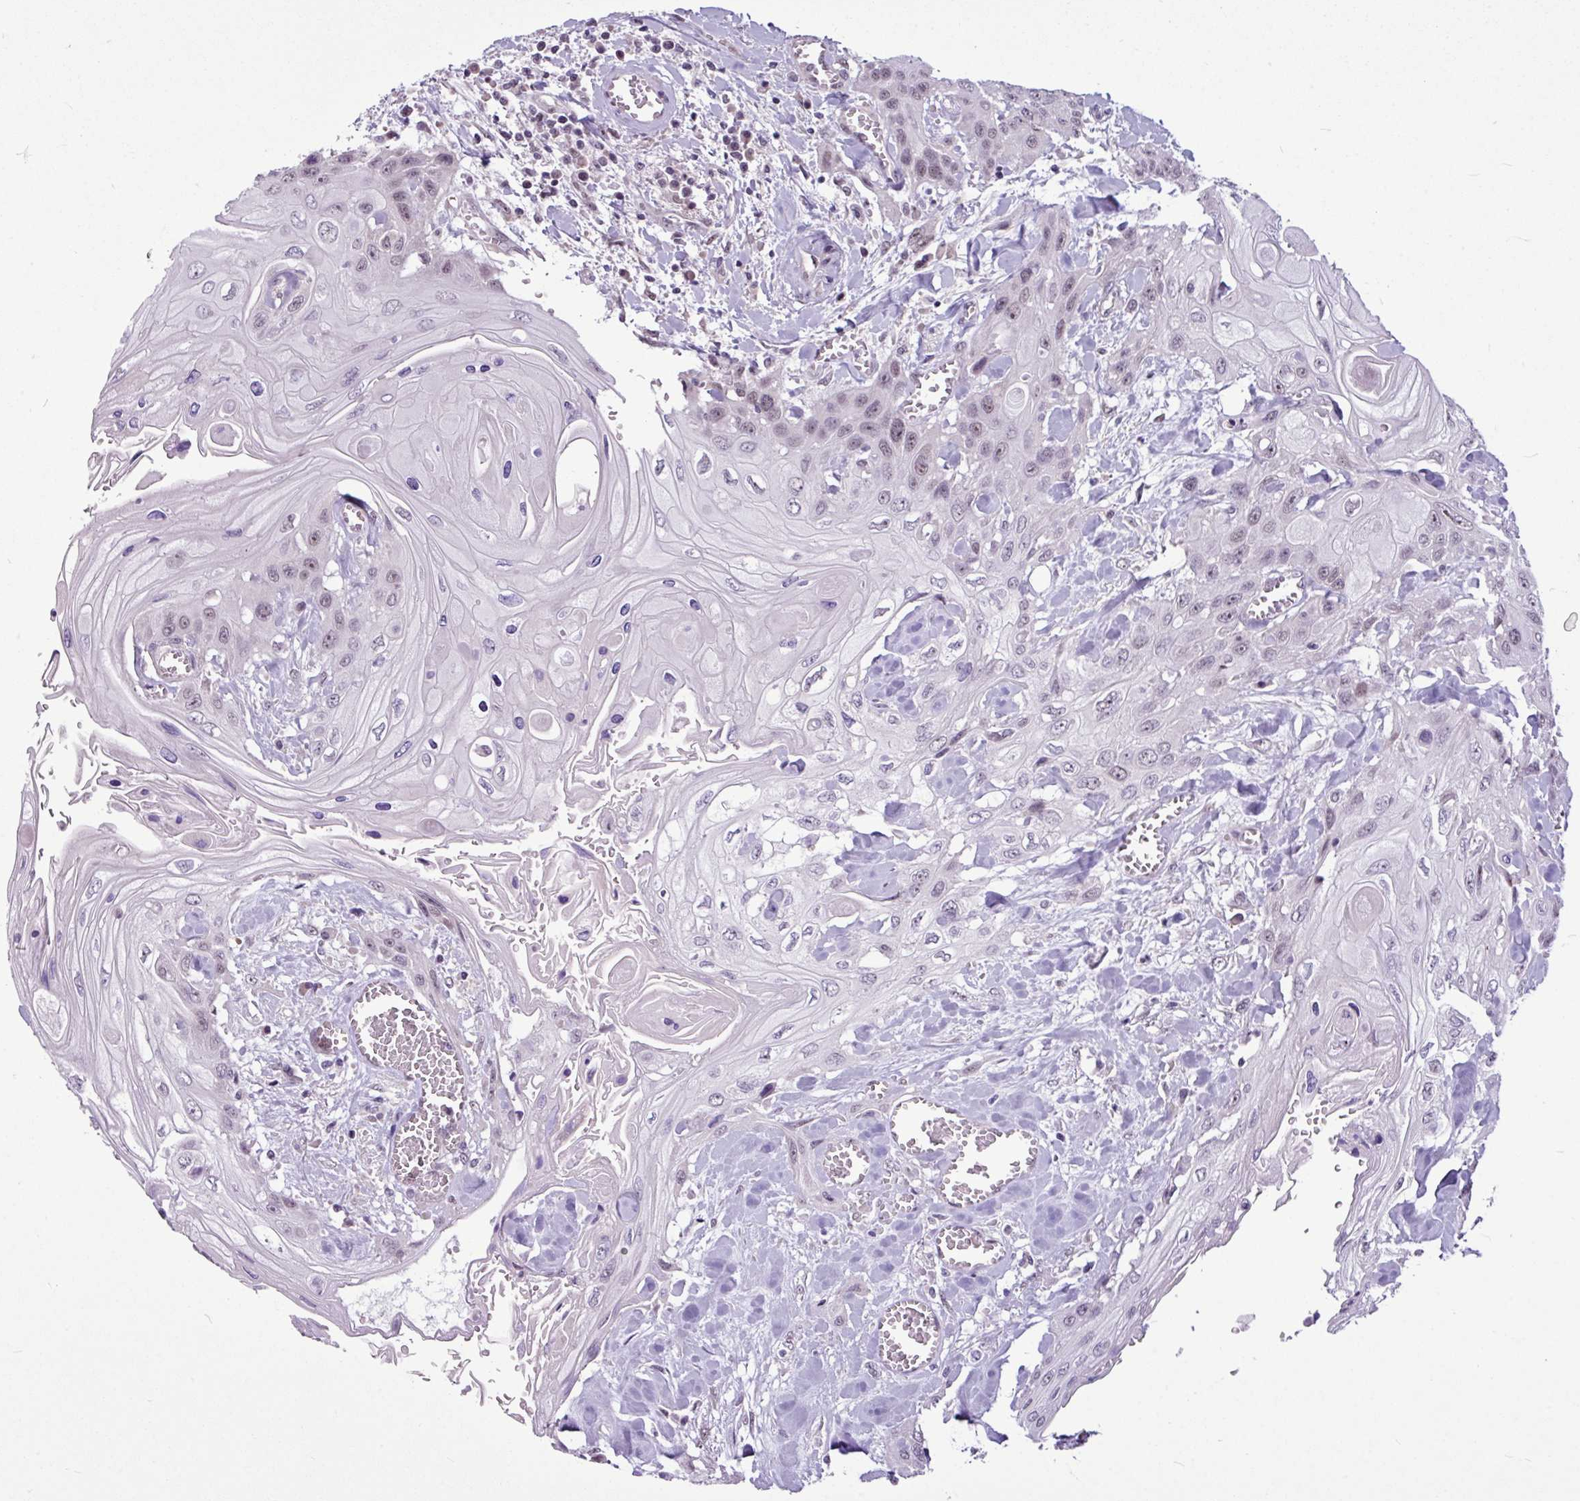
{"staining": {"intensity": "weak", "quantity": "25%-75%", "location": "nuclear"}, "tissue": "head and neck cancer", "cell_type": "Tumor cells", "image_type": "cancer", "snomed": [{"axis": "morphology", "description": "Squamous cell carcinoma, NOS"}, {"axis": "topography", "description": "Head-Neck"}], "caption": "Approximately 25%-75% of tumor cells in head and neck cancer demonstrate weak nuclear protein expression as visualized by brown immunohistochemical staining.", "gene": "UTP18", "patient": {"sex": "female", "age": 43}}